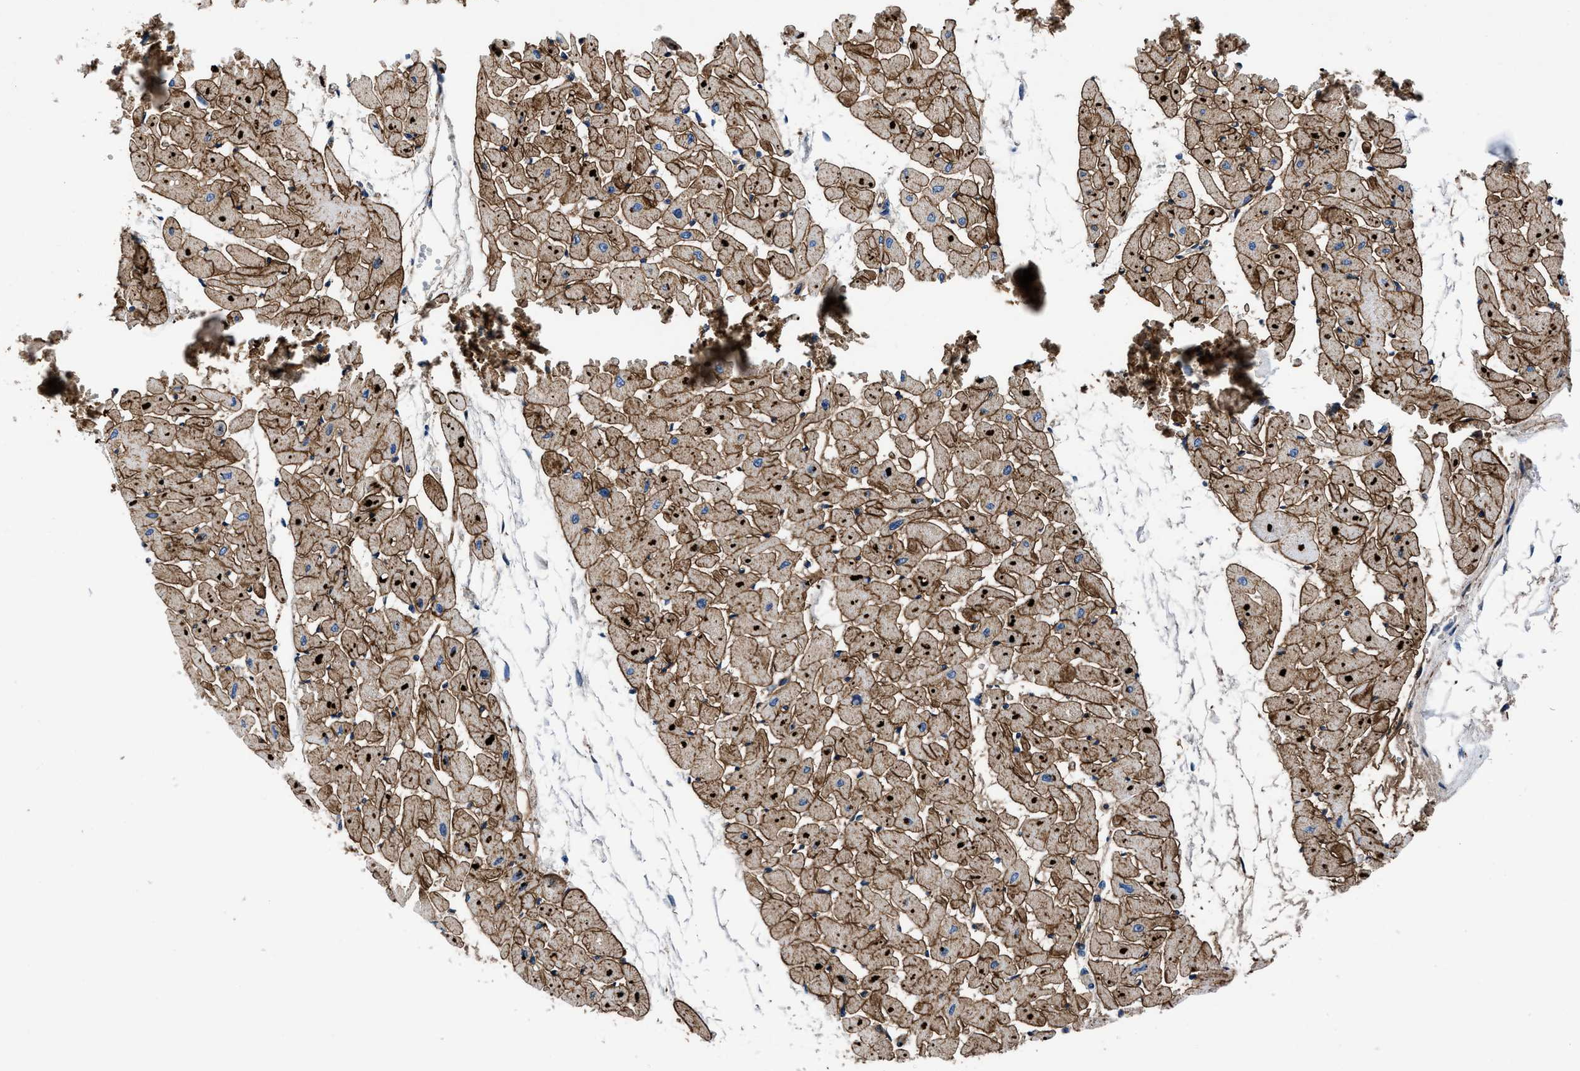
{"staining": {"intensity": "strong", "quantity": ">75%", "location": "cytoplasmic/membranous"}, "tissue": "heart muscle", "cell_type": "Cardiomyocytes", "image_type": "normal", "snomed": [{"axis": "morphology", "description": "Normal tissue, NOS"}, {"axis": "topography", "description": "Heart"}], "caption": "Immunohistochemistry image of benign human heart muscle stained for a protein (brown), which demonstrates high levels of strong cytoplasmic/membranous expression in approximately >75% of cardiomyocytes.", "gene": "DAG1", "patient": {"sex": "female", "age": 19}}